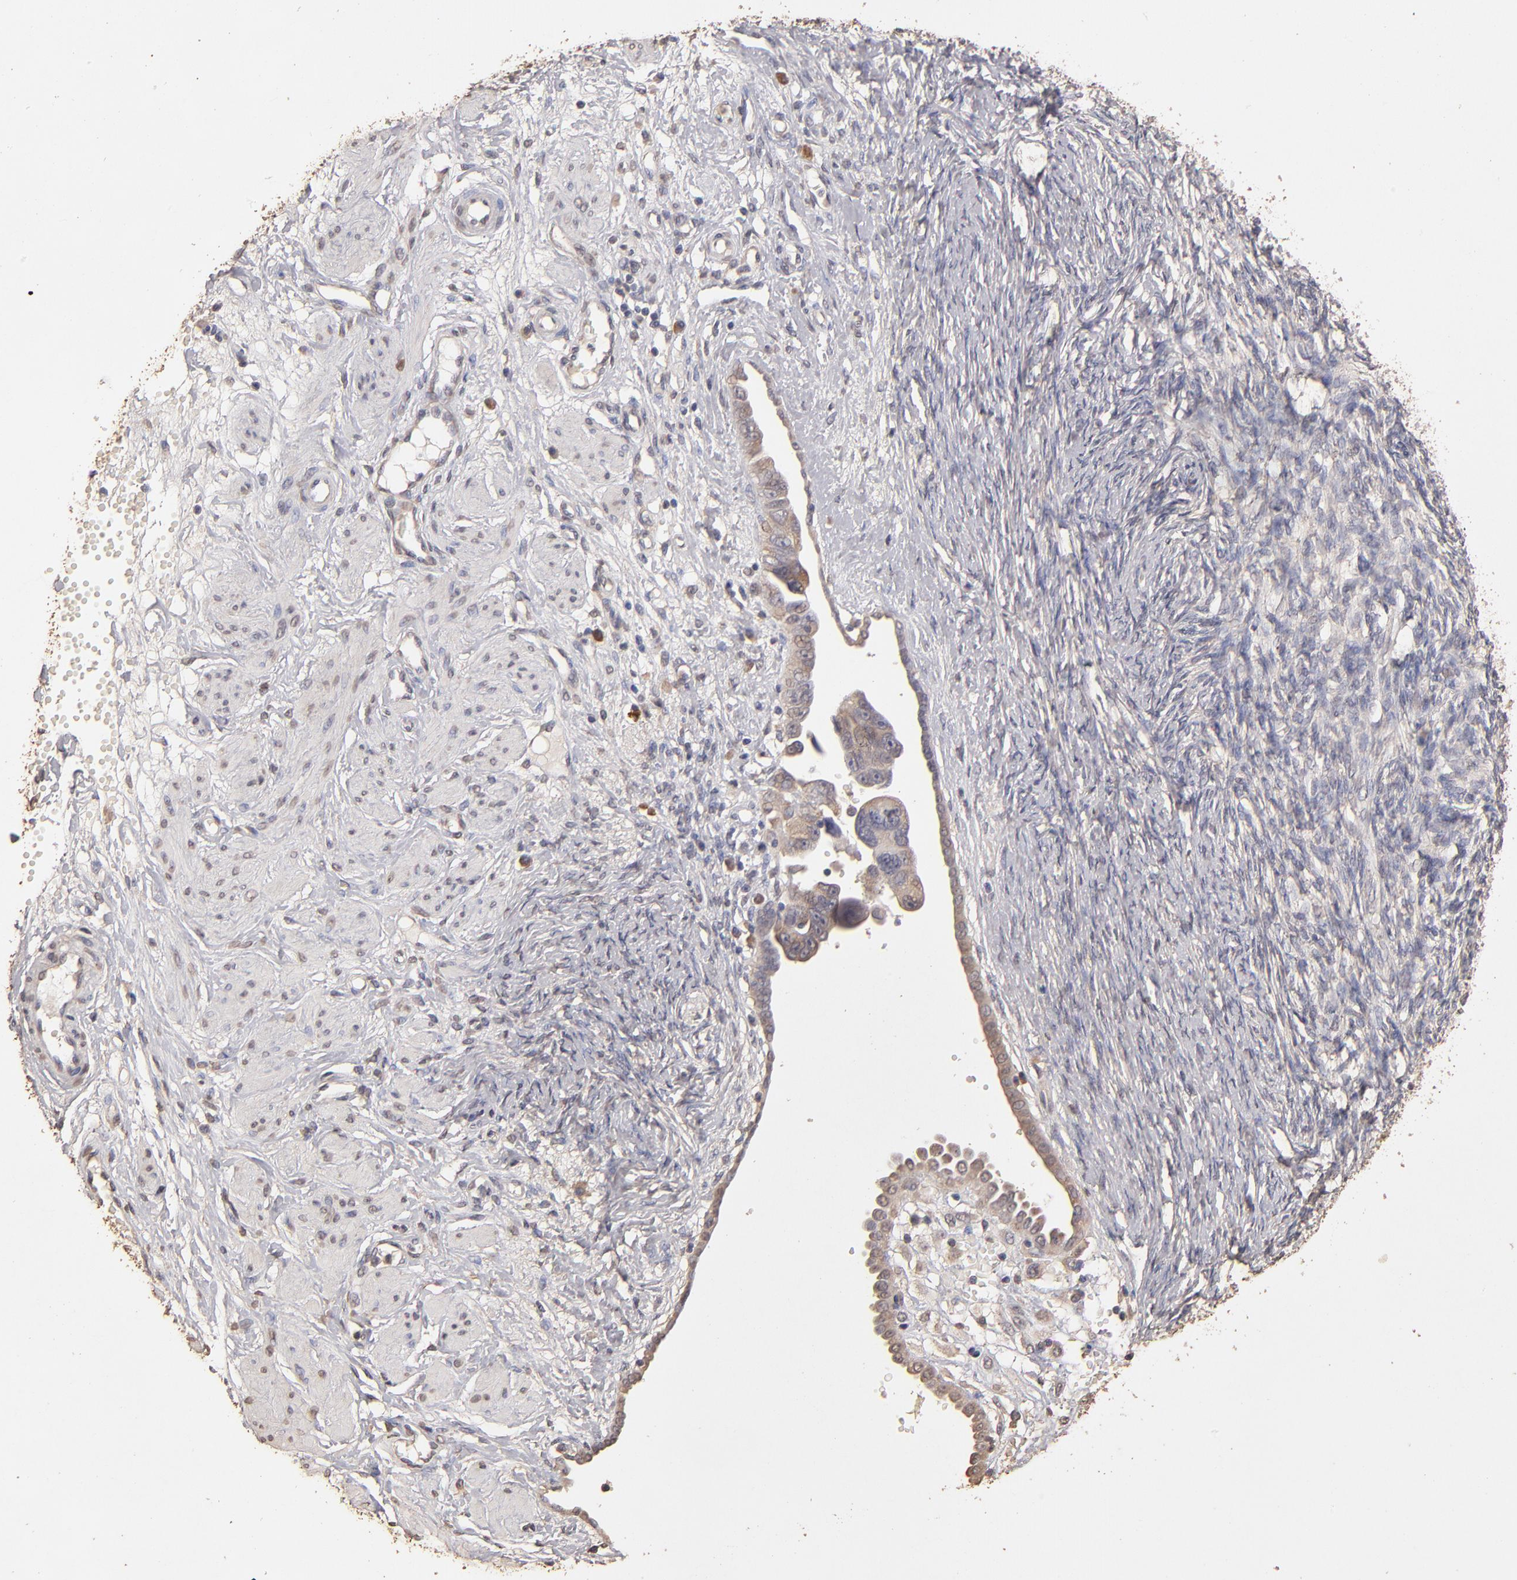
{"staining": {"intensity": "moderate", "quantity": ">75%", "location": "cytoplasmic/membranous"}, "tissue": "ovarian cancer", "cell_type": "Tumor cells", "image_type": "cancer", "snomed": [{"axis": "morphology", "description": "Normal tissue, NOS"}, {"axis": "morphology", "description": "Cystadenocarcinoma, serous, NOS"}, {"axis": "topography", "description": "Ovary"}], "caption": "About >75% of tumor cells in ovarian cancer display moderate cytoplasmic/membranous protein staining as visualized by brown immunohistochemical staining.", "gene": "OPHN1", "patient": {"sex": "female", "age": 62}}